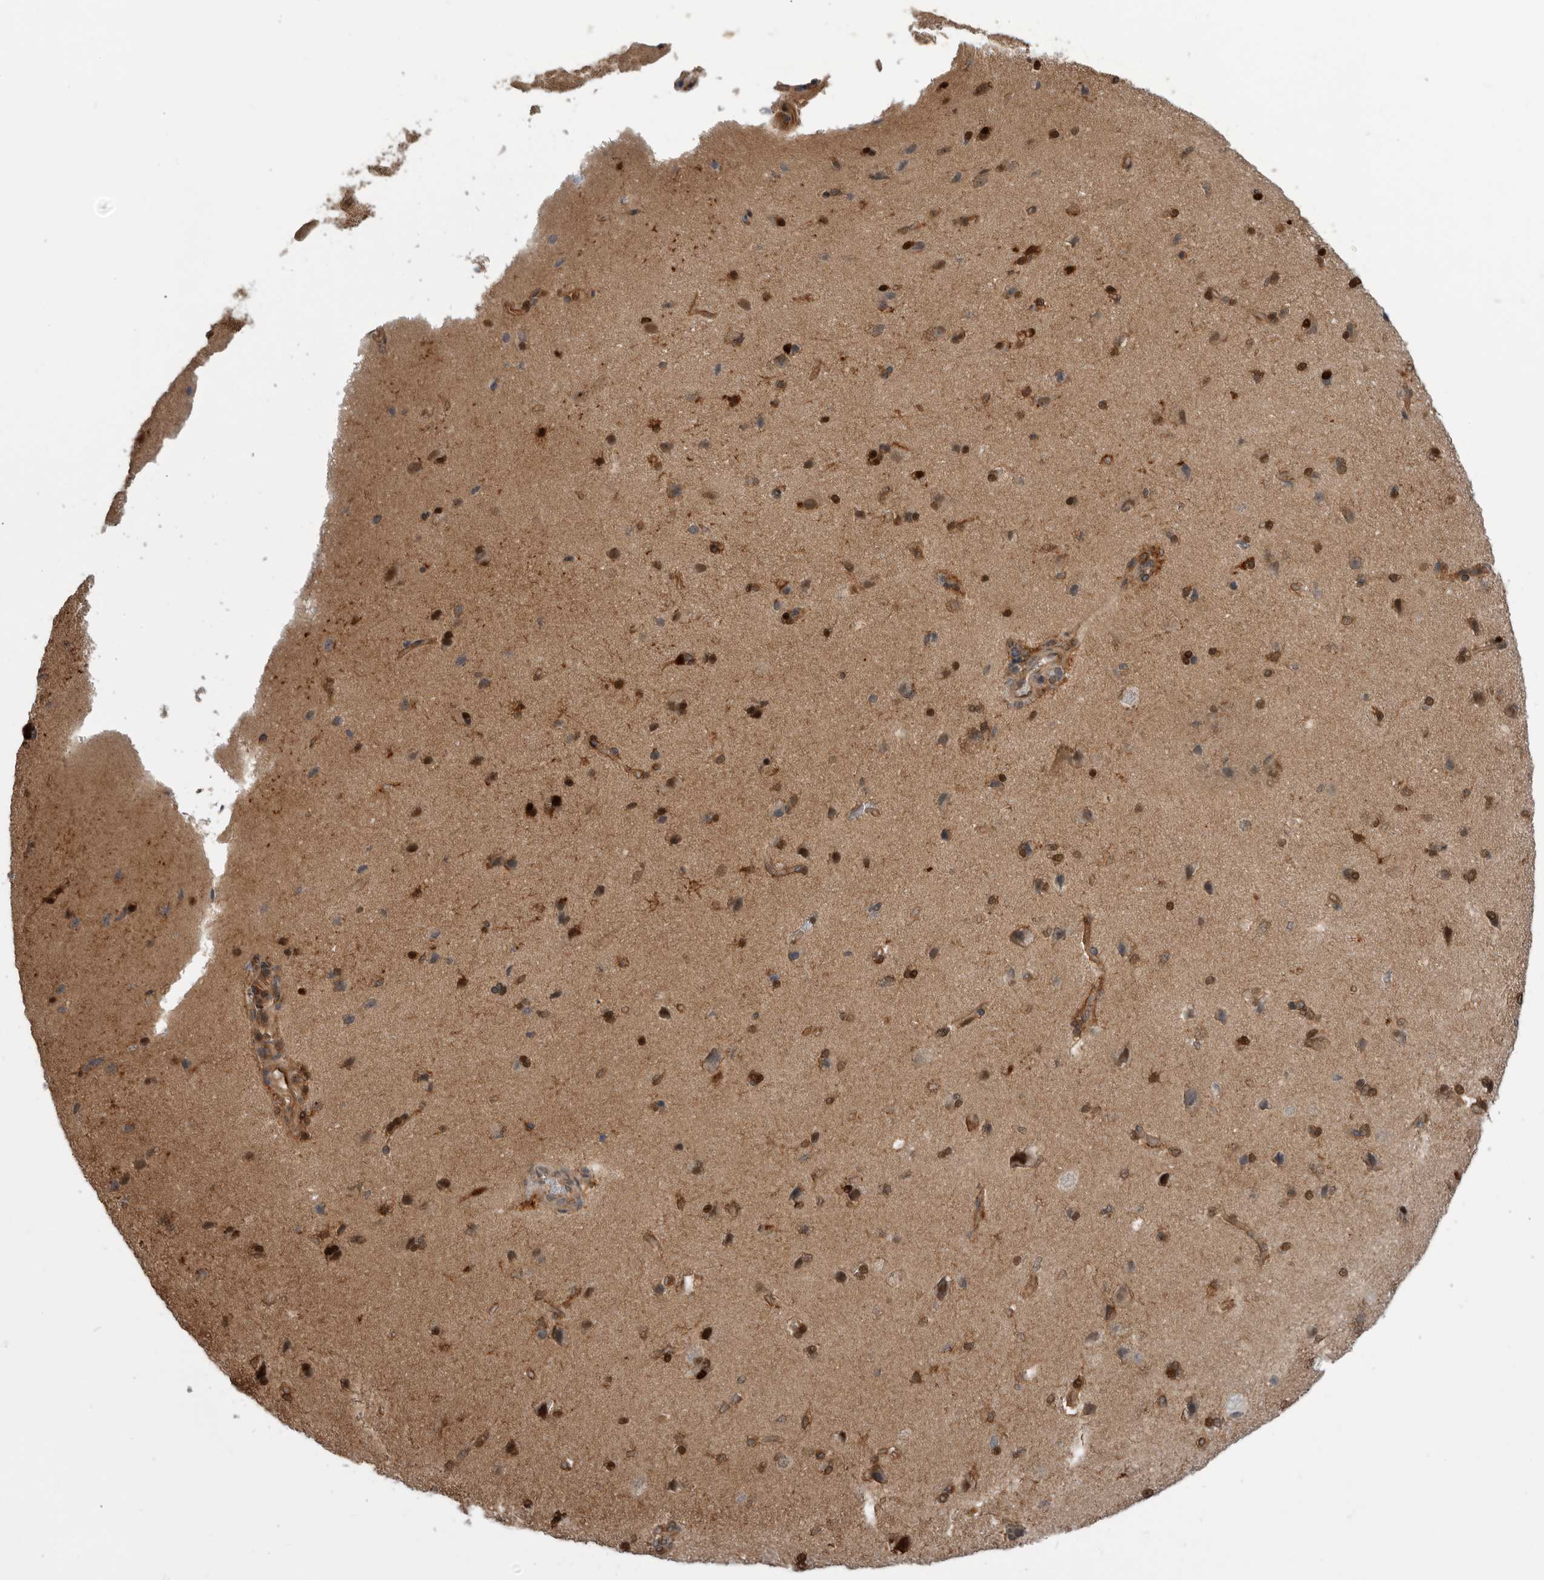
{"staining": {"intensity": "moderate", "quantity": ">75%", "location": "cytoplasmic/membranous"}, "tissue": "cerebral cortex", "cell_type": "Endothelial cells", "image_type": "normal", "snomed": [{"axis": "morphology", "description": "Normal tissue, NOS"}, {"axis": "topography", "description": "Cerebral cortex"}], "caption": "Immunohistochemistry (IHC) histopathology image of benign cerebral cortex stained for a protein (brown), which reveals medium levels of moderate cytoplasmic/membranous expression in about >75% of endothelial cells.", "gene": "RAB3GAP2", "patient": {"sex": "male", "age": 62}}